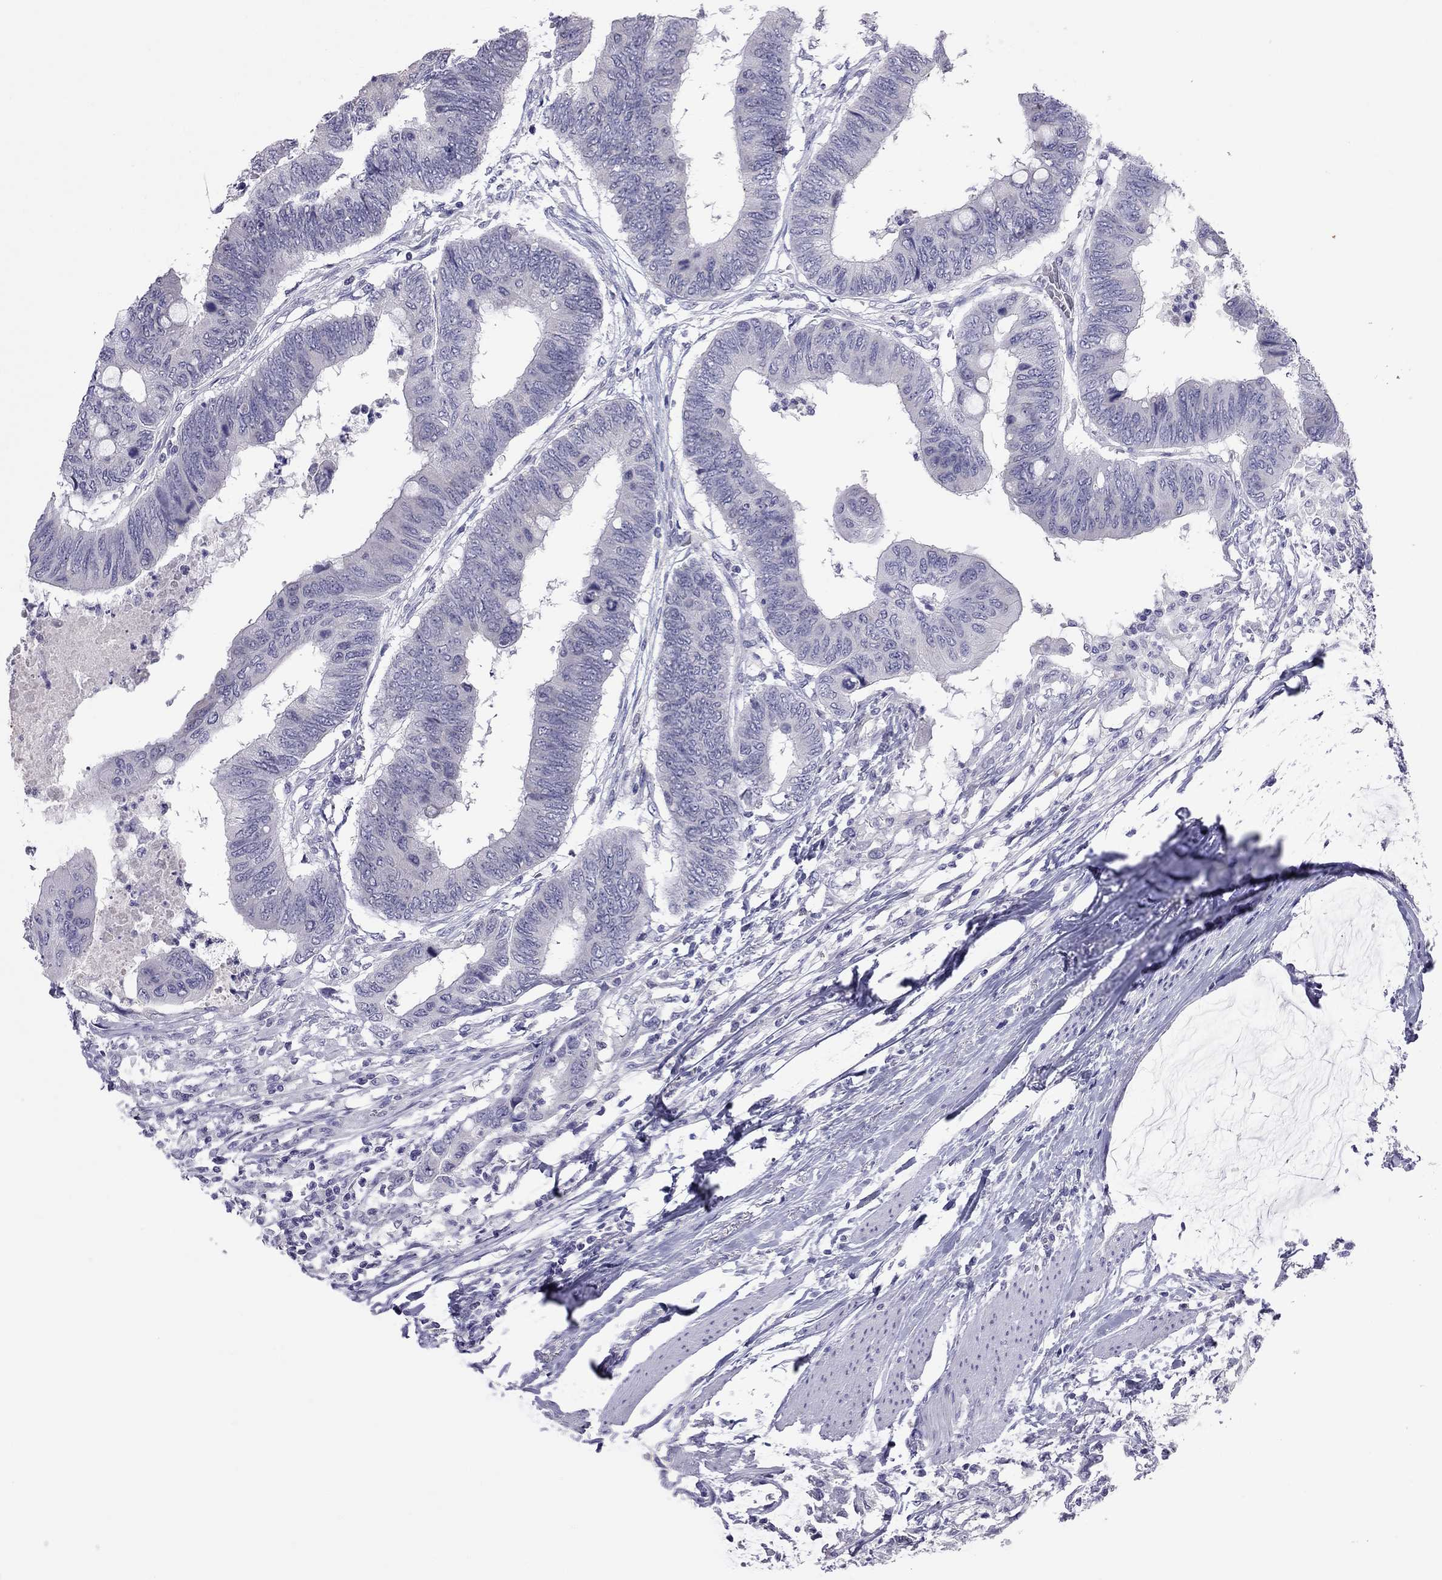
{"staining": {"intensity": "negative", "quantity": "none", "location": "none"}, "tissue": "colorectal cancer", "cell_type": "Tumor cells", "image_type": "cancer", "snomed": [{"axis": "morphology", "description": "Normal tissue, NOS"}, {"axis": "morphology", "description": "Adenocarcinoma, NOS"}, {"axis": "topography", "description": "Rectum"}, {"axis": "topography", "description": "Peripheral nerve tissue"}], "caption": "Immunohistochemical staining of human colorectal cancer (adenocarcinoma) demonstrates no significant expression in tumor cells.", "gene": "PPP1R3A", "patient": {"sex": "male", "age": 92}}